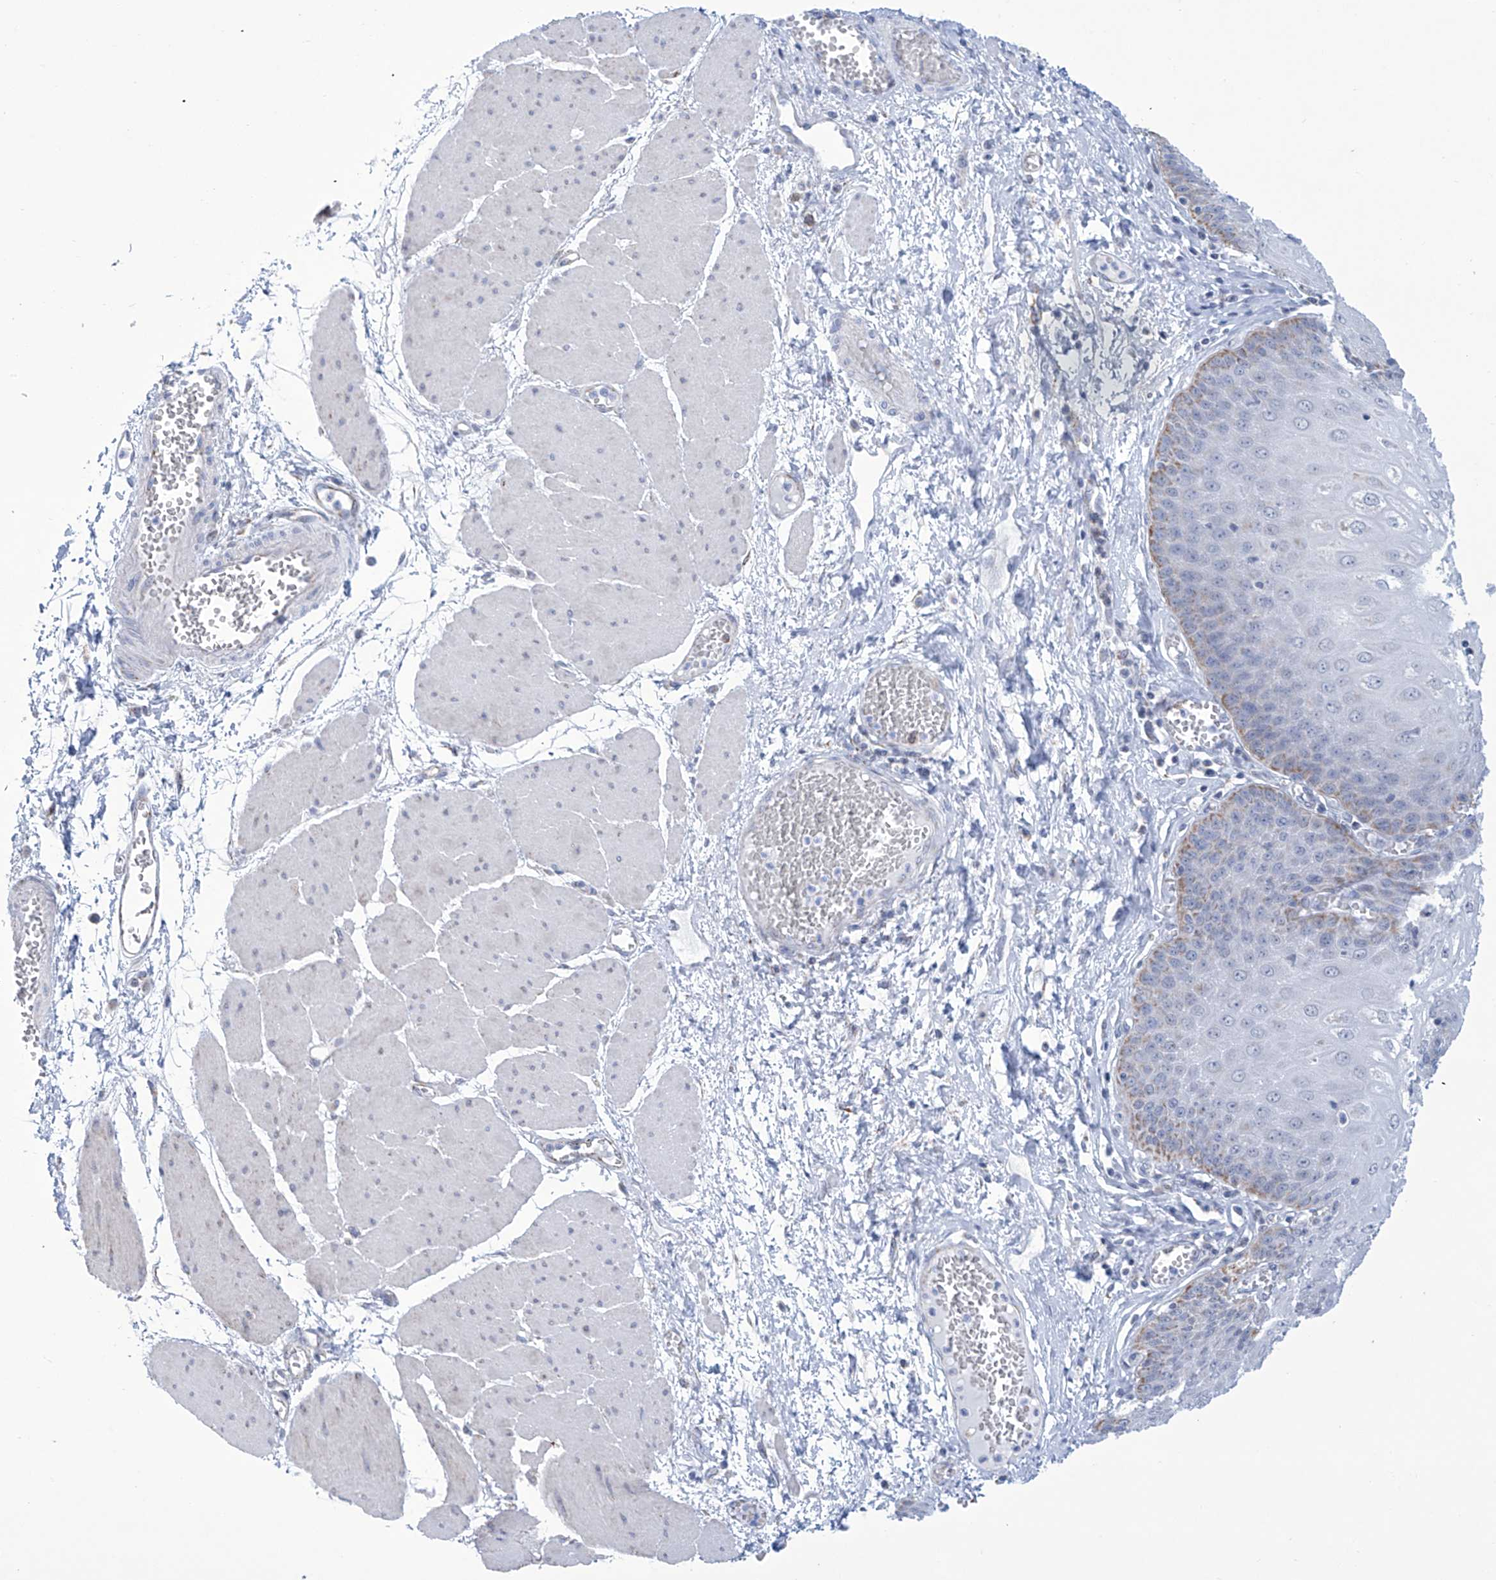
{"staining": {"intensity": "strong", "quantity": "<25%", "location": "cytoplasmic/membranous"}, "tissue": "esophagus", "cell_type": "Squamous epithelial cells", "image_type": "normal", "snomed": [{"axis": "morphology", "description": "Normal tissue, NOS"}, {"axis": "topography", "description": "Esophagus"}], "caption": "Protein analysis of normal esophagus reveals strong cytoplasmic/membranous expression in approximately <25% of squamous epithelial cells. Immunohistochemistry stains the protein of interest in brown and the nuclei are stained blue.", "gene": "ALDH6A1", "patient": {"sex": "male", "age": 60}}